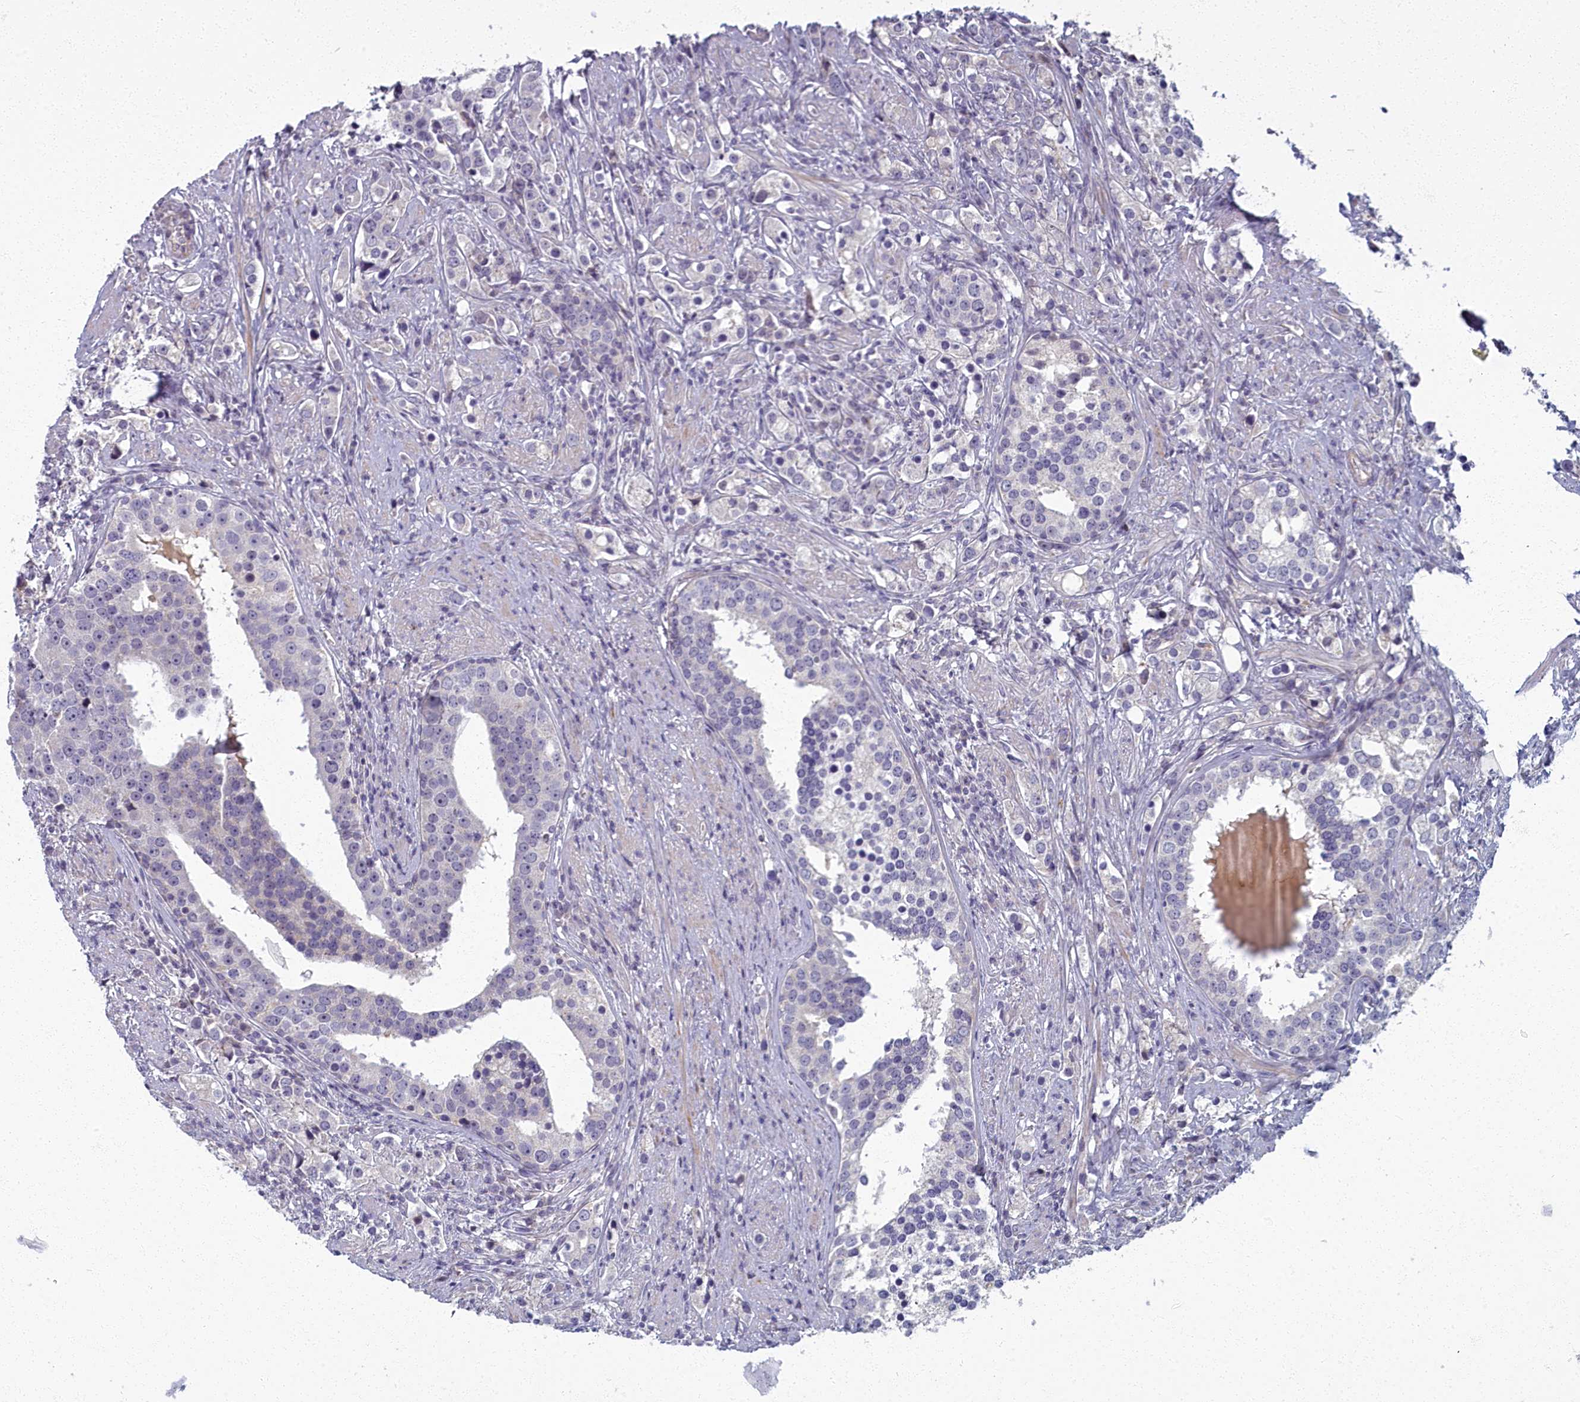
{"staining": {"intensity": "negative", "quantity": "none", "location": "none"}, "tissue": "prostate cancer", "cell_type": "Tumor cells", "image_type": "cancer", "snomed": [{"axis": "morphology", "description": "Adenocarcinoma, High grade"}, {"axis": "topography", "description": "Prostate"}], "caption": "High magnification brightfield microscopy of adenocarcinoma (high-grade) (prostate) stained with DAB (brown) and counterstained with hematoxylin (blue): tumor cells show no significant positivity.", "gene": "ARL15", "patient": {"sex": "male", "age": 71}}